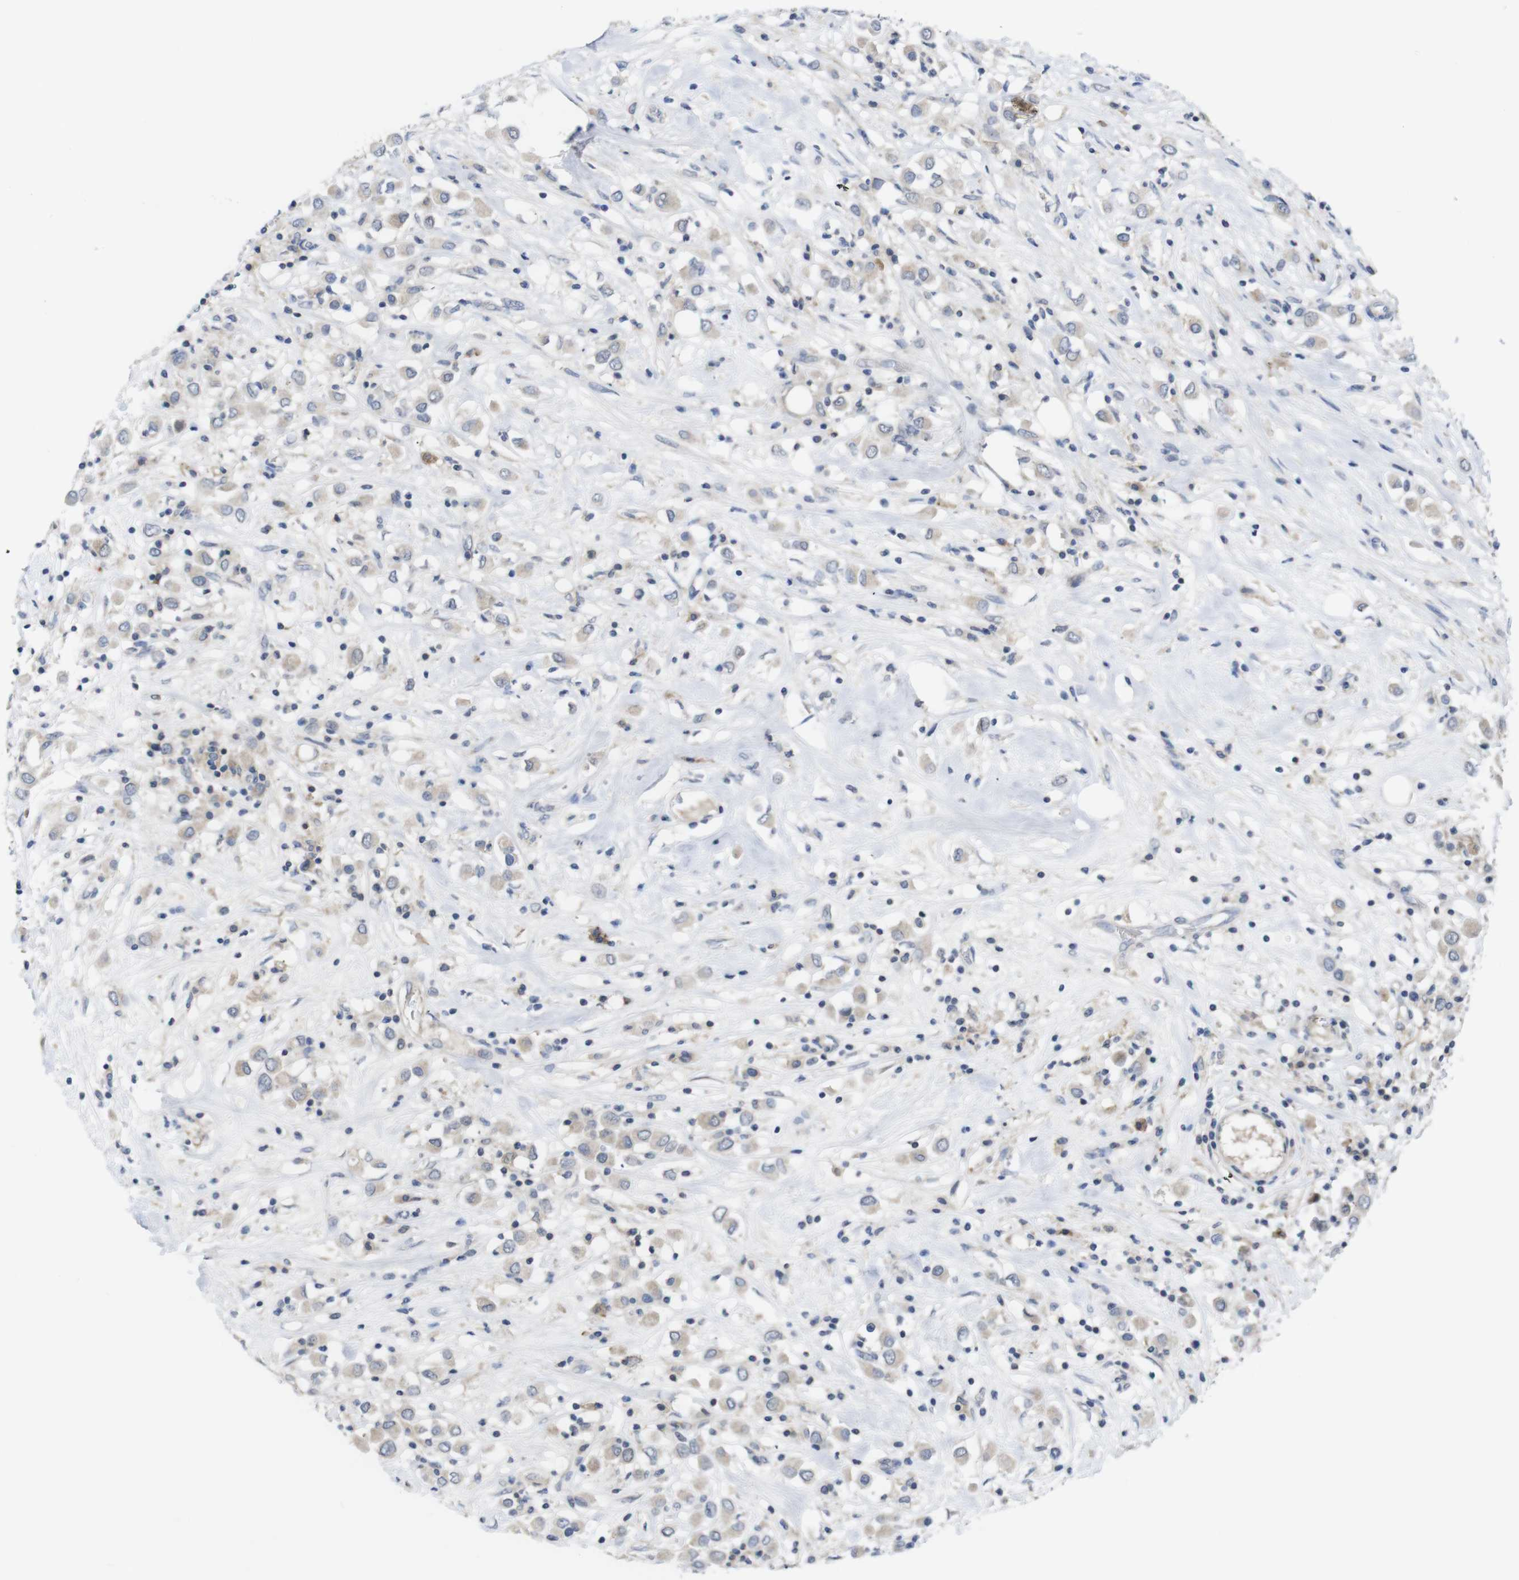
{"staining": {"intensity": "weak", "quantity": "25%-75%", "location": "cytoplasmic/membranous"}, "tissue": "breast cancer", "cell_type": "Tumor cells", "image_type": "cancer", "snomed": [{"axis": "morphology", "description": "Duct carcinoma"}, {"axis": "topography", "description": "Breast"}], "caption": "About 25%-75% of tumor cells in human breast cancer (invasive ductal carcinoma) exhibit weak cytoplasmic/membranous protein staining as visualized by brown immunohistochemical staining.", "gene": "SLAMF7", "patient": {"sex": "female", "age": 61}}